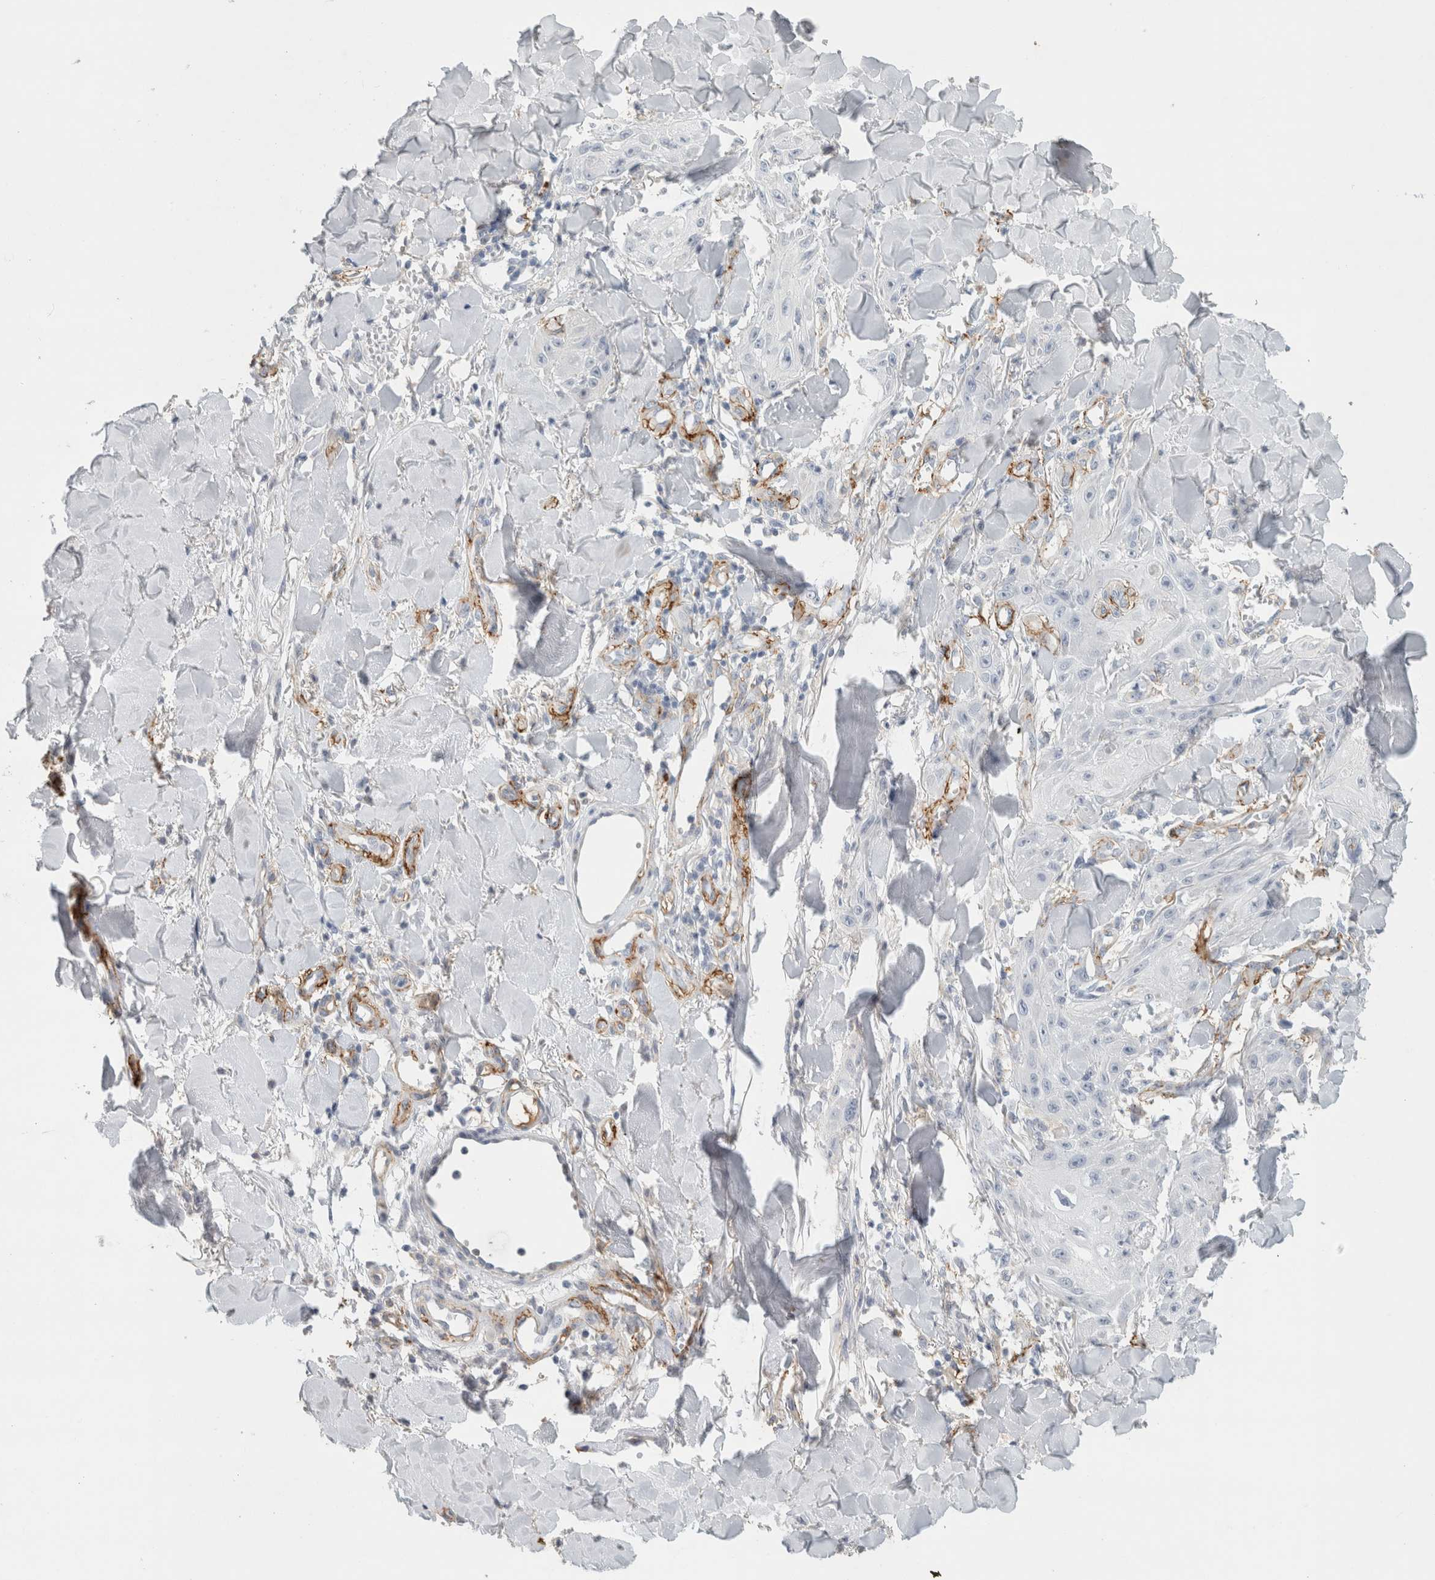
{"staining": {"intensity": "negative", "quantity": "none", "location": "none"}, "tissue": "skin cancer", "cell_type": "Tumor cells", "image_type": "cancer", "snomed": [{"axis": "morphology", "description": "Squamous cell carcinoma, NOS"}, {"axis": "topography", "description": "Skin"}], "caption": "Skin cancer was stained to show a protein in brown. There is no significant positivity in tumor cells. Nuclei are stained in blue.", "gene": "CD36", "patient": {"sex": "male", "age": 74}}